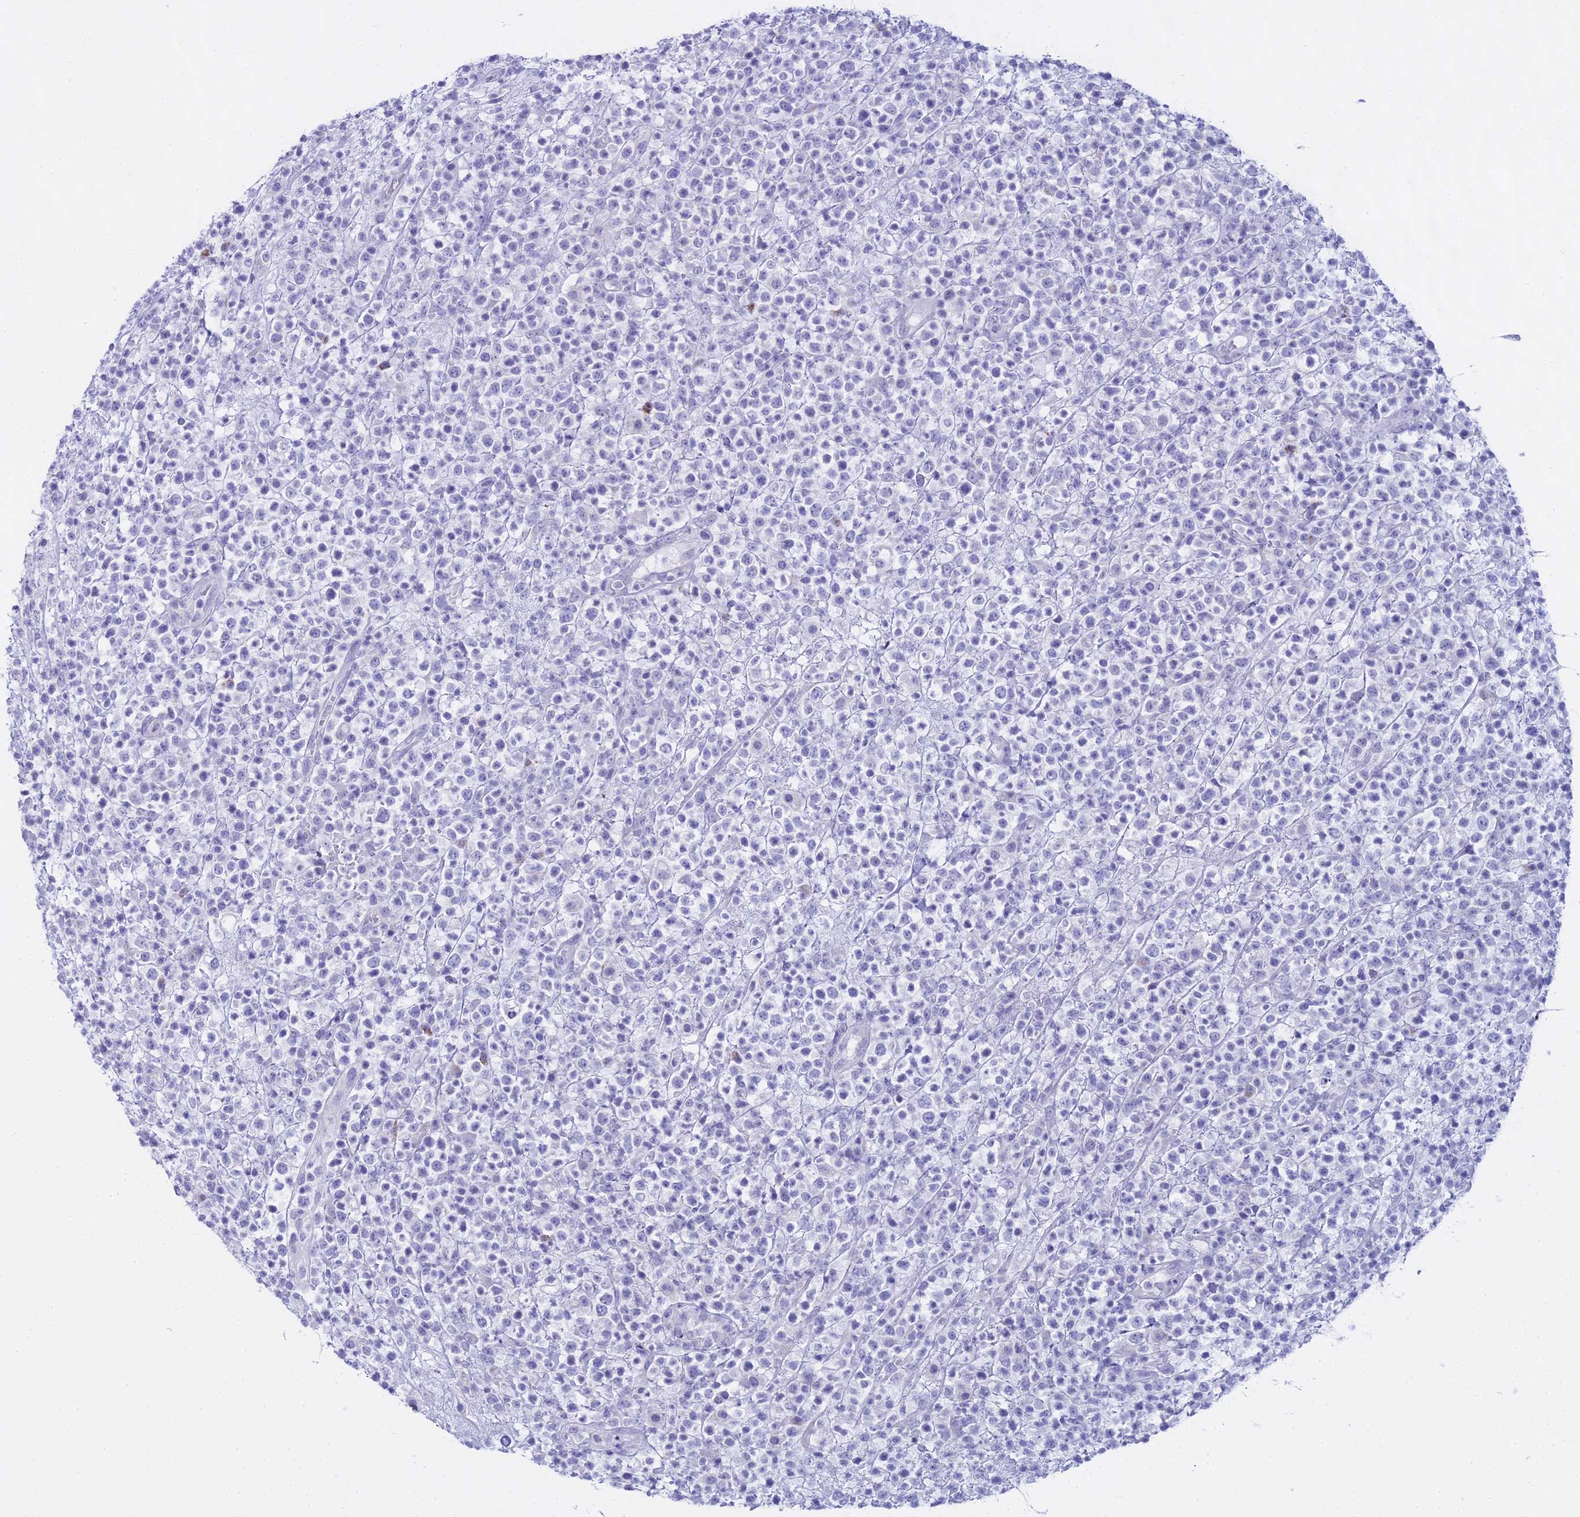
{"staining": {"intensity": "negative", "quantity": "none", "location": "none"}, "tissue": "lymphoma", "cell_type": "Tumor cells", "image_type": "cancer", "snomed": [{"axis": "morphology", "description": "Malignant lymphoma, non-Hodgkin's type, High grade"}, {"axis": "topography", "description": "Colon"}], "caption": "This is a image of IHC staining of malignant lymphoma, non-Hodgkin's type (high-grade), which shows no staining in tumor cells. (Brightfield microscopy of DAB IHC at high magnification).", "gene": "CGB2", "patient": {"sex": "female", "age": 53}}